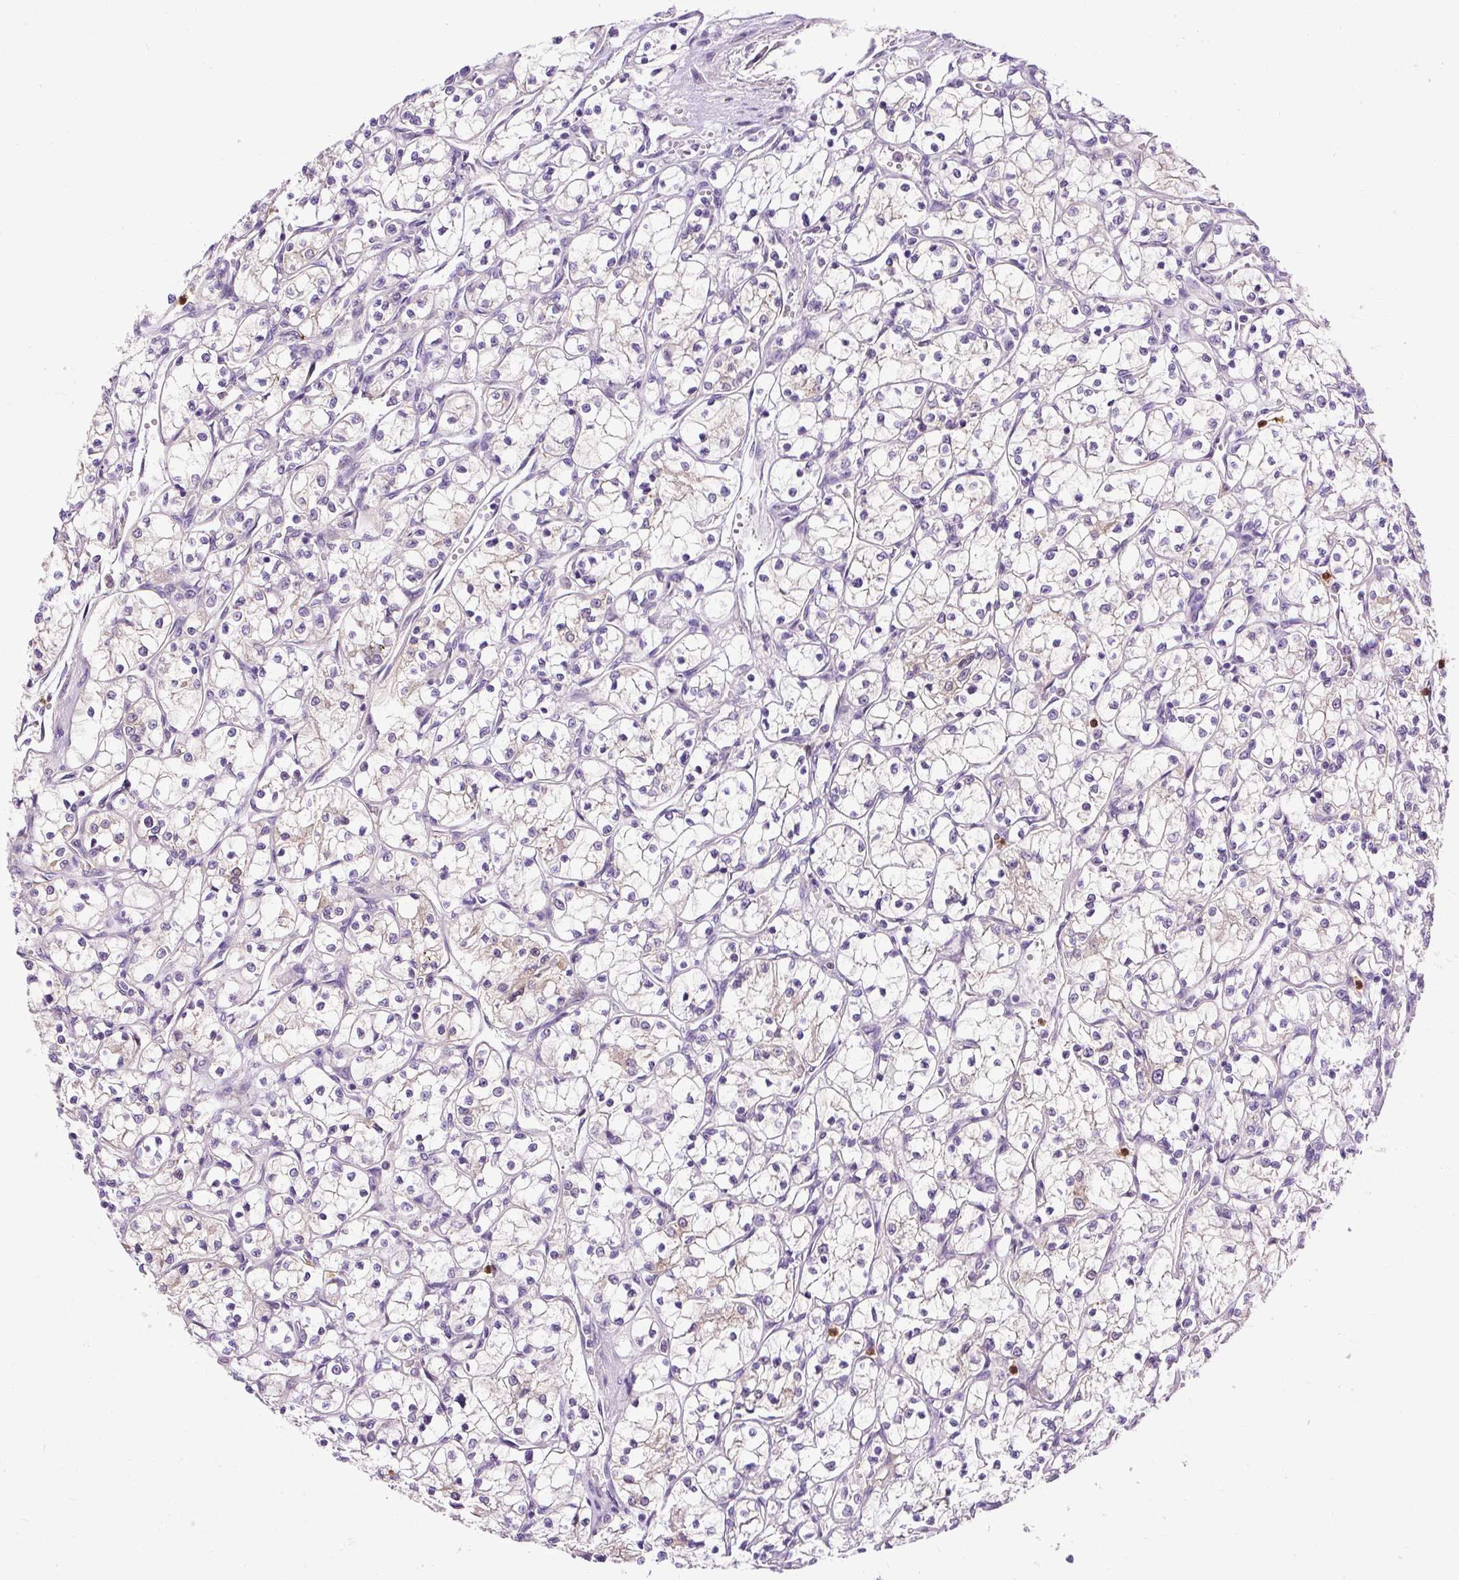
{"staining": {"intensity": "negative", "quantity": "none", "location": "none"}, "tissue": "renal cancer", "cell_type": "Tumor cells", "image_type": "cancer", "snomed": [{"axis": "morphology", "description": "Adenocarcinoma, NOS"}, {"axis": "topography", "description": "Kidney"}], "caption": "This image is of adenocarcinoma (renal) stained with immunohistochemistry (IHC) to label a protein in brown with the nuclei are counter-stained blue. There is no positivity in tumor cells.", "gene": "CTTNBP2", "patient": {"sex": "female", "age": 69}}